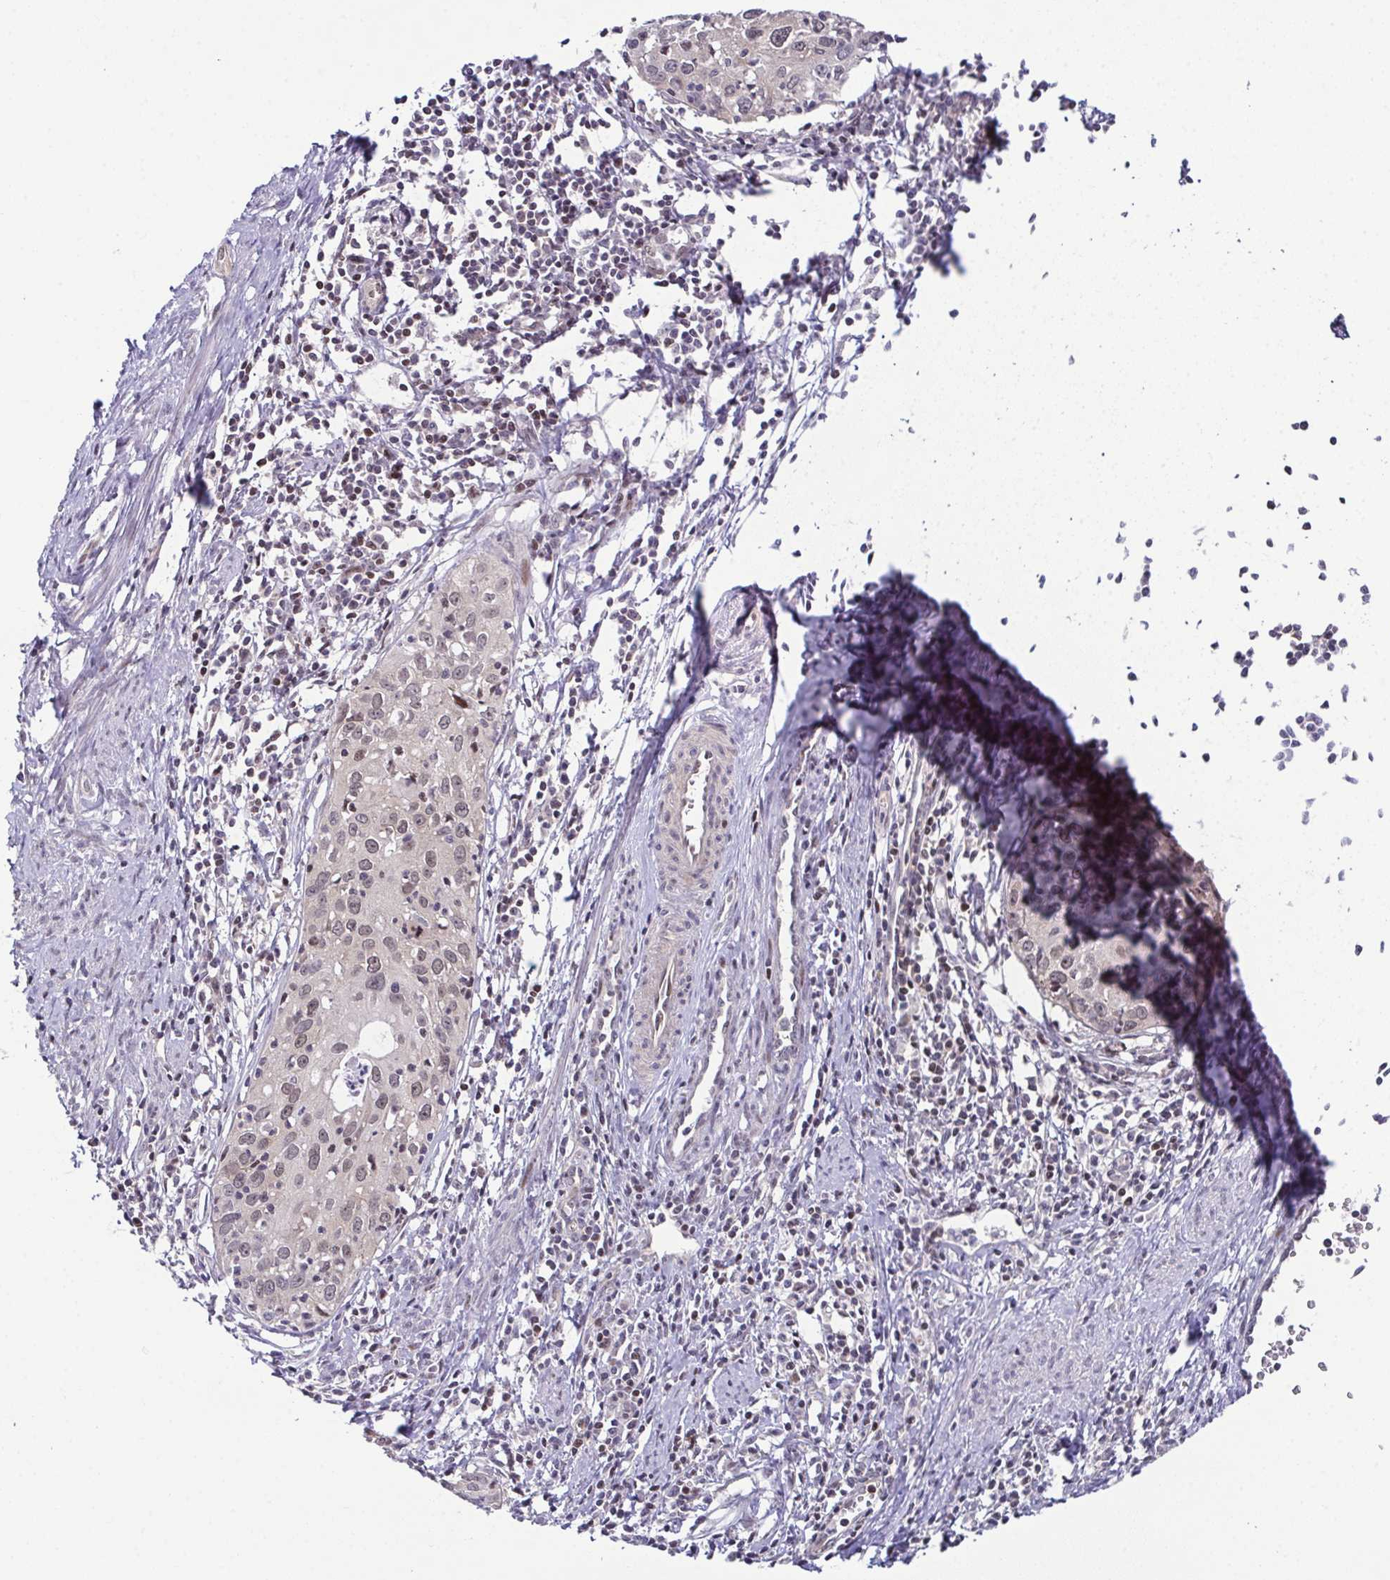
{"staining": {"intensity": "weak", "quantity": "25%-75%", "location": "nuclear"}, "tissue": "cervical cancer", "cell_type": "Tumor cells", "image_type": "cancer", "snomed": [{"axis": "morphology", "description": "Squamous cell carcinoma, NOS"}, {"axis": "topography", "description": "Cervix"}], "caption": "Approximately 25%-75% of tumor cells in human squamous cell carcinoma (cervical) exhibit weak nuclear protein expression as visualized by brown immunohistochemical staining.", "gene": "DNAJB1", "patient": {"sex": "female", "age": 40}}